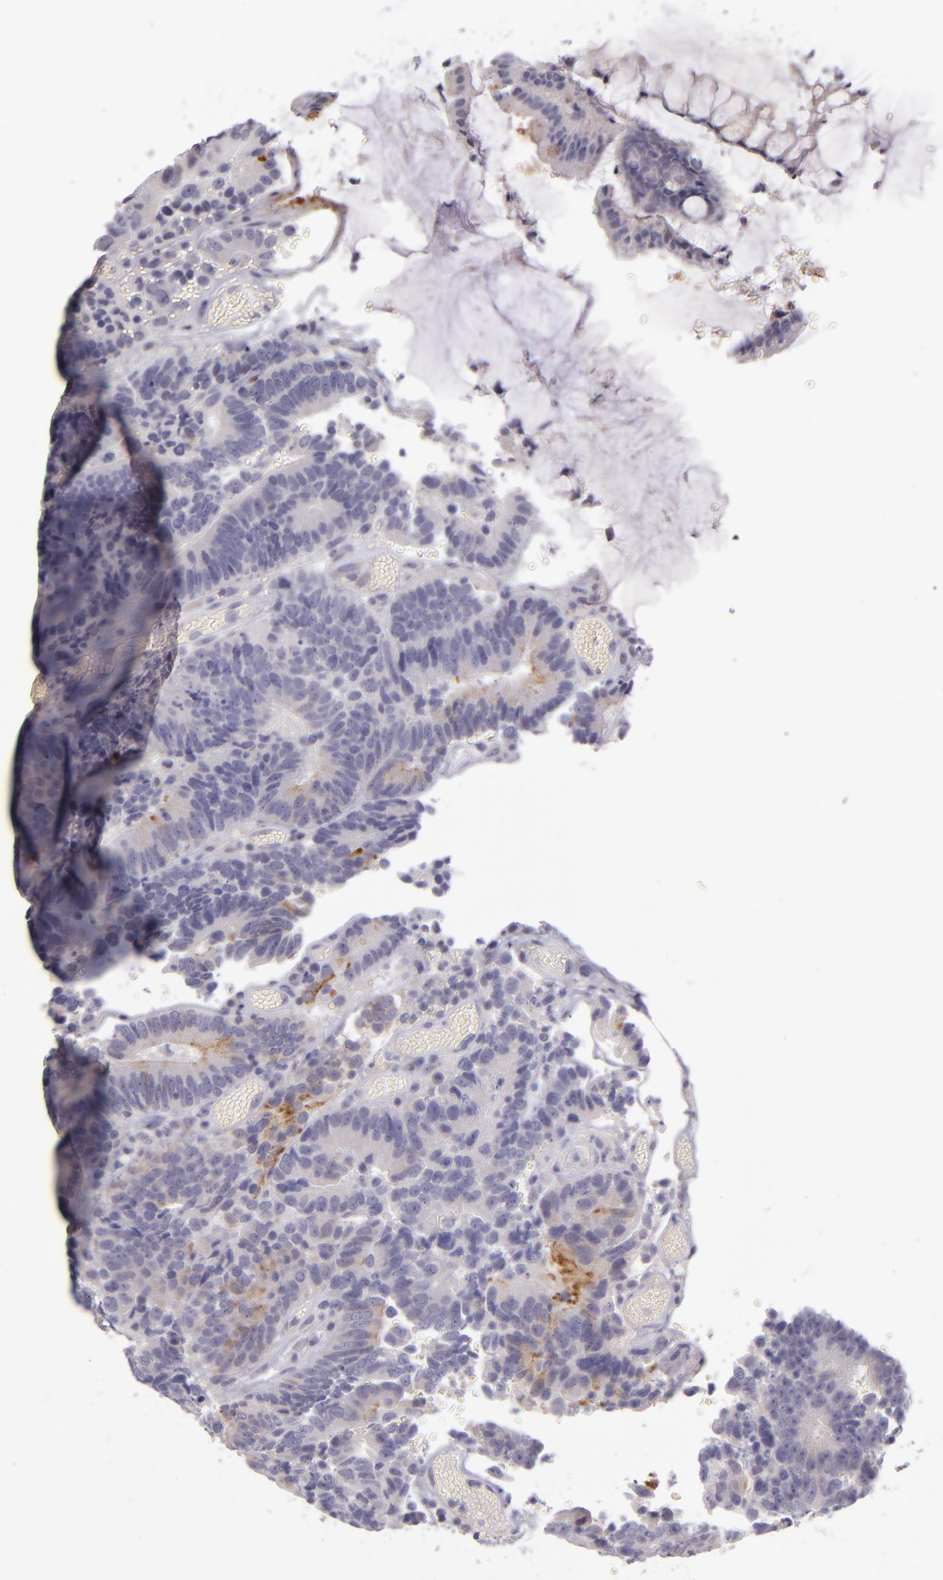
{"staining": {"intensity": "moderate", "quantity": "<25%", "location": "cytoplasmic/membranous"}, "tissue": "colorectal cancer", "cell_type": "Tumor cells", "image_type": "cancer", "snomed": [{"axis": "morphology", "description": "Normal tissue, NOS"}, {"axis": "morphology", "description": "Adenocarcinoma, NOS"}, {"axis": "topography", "description": "Colon"}], "caption": "DAB immunohistochemical staining of human colorectal cancer exhibits moderate cytoplasmic/membranous protein positivity in about <25% of tumor cells.", "gene": "SNCB", "patient": {"sex": "female", "age": 78}}